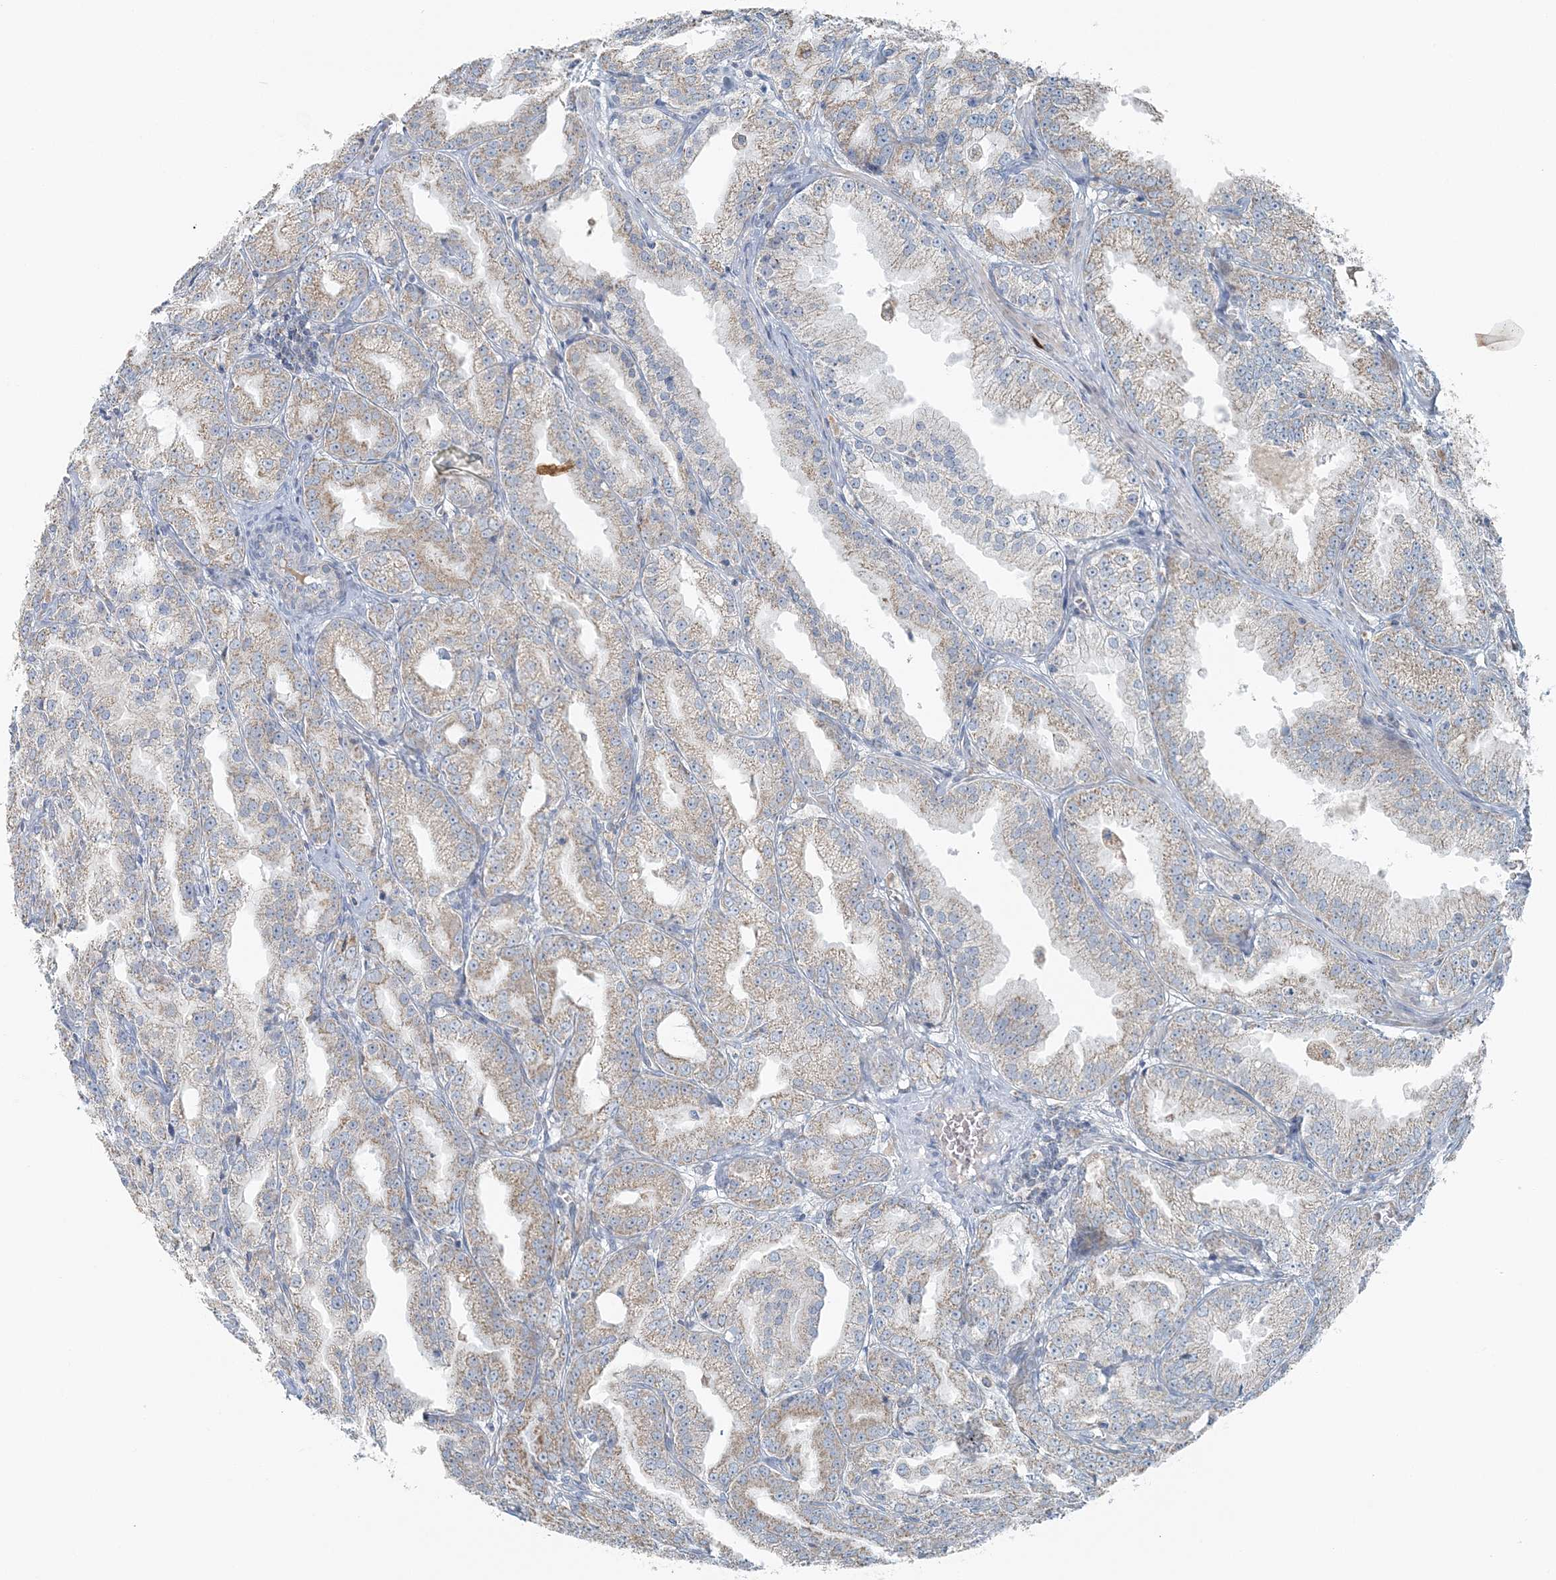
{"staining": {"intensity": "weak", "quantity": "25%-75%", "location": "cytoplasmic/membranous"}, "tissue": "prostate cancer", "cell_type": "Tumor cells", "image_type": "cancer", "snomed": [{"axis": "morphology", "description": "Adenocarcinoma, High grade"}, {"axis": "topography", "description": "Prostate"}], "caption": "Immunohistochemistry (IHC) of human prostate cancer displays low levels of weak cytoplasmic/membranous expression in about 25%-75% of tumor cells.", "gene": "SLC22A16", "patient": {"sex": "male", "age": 61}}